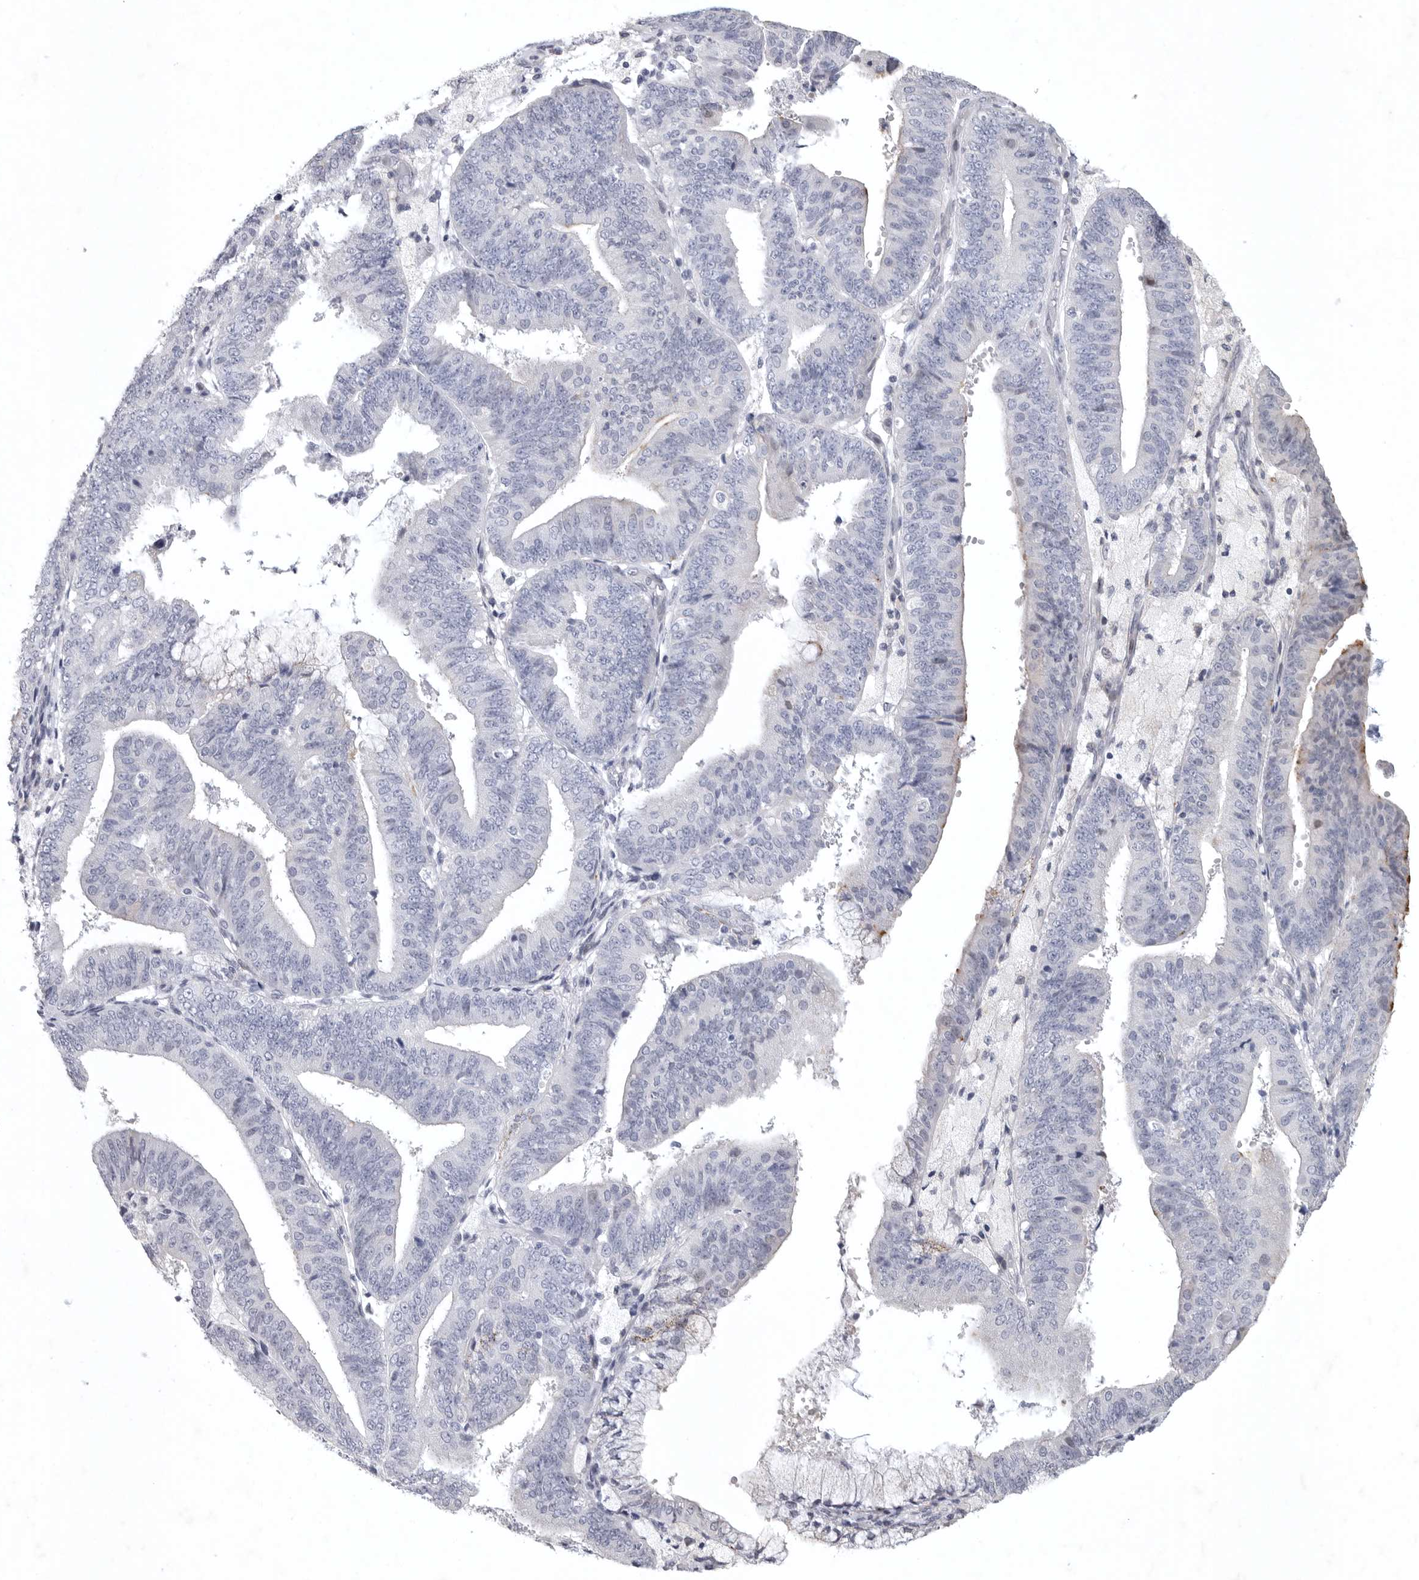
{"staining": {"intensity": "negative", "quantity": "none", "location": "none"}, "tissue": "endometrial cancer", "cell_type": "Tumor cells", "image_type": "cancer", "snomed": [{"axis": "morphology", "description": "Adenocarcinoma, NOS"}, {"axis": "topography", "description": "Endometrium"}], "caption": "Histopathology image shows no significant protein positivity in tumor cells of adenocarcinoma (endometrial).", "gene": "TNR", "patient": {"sex": "female", "age": 63}}